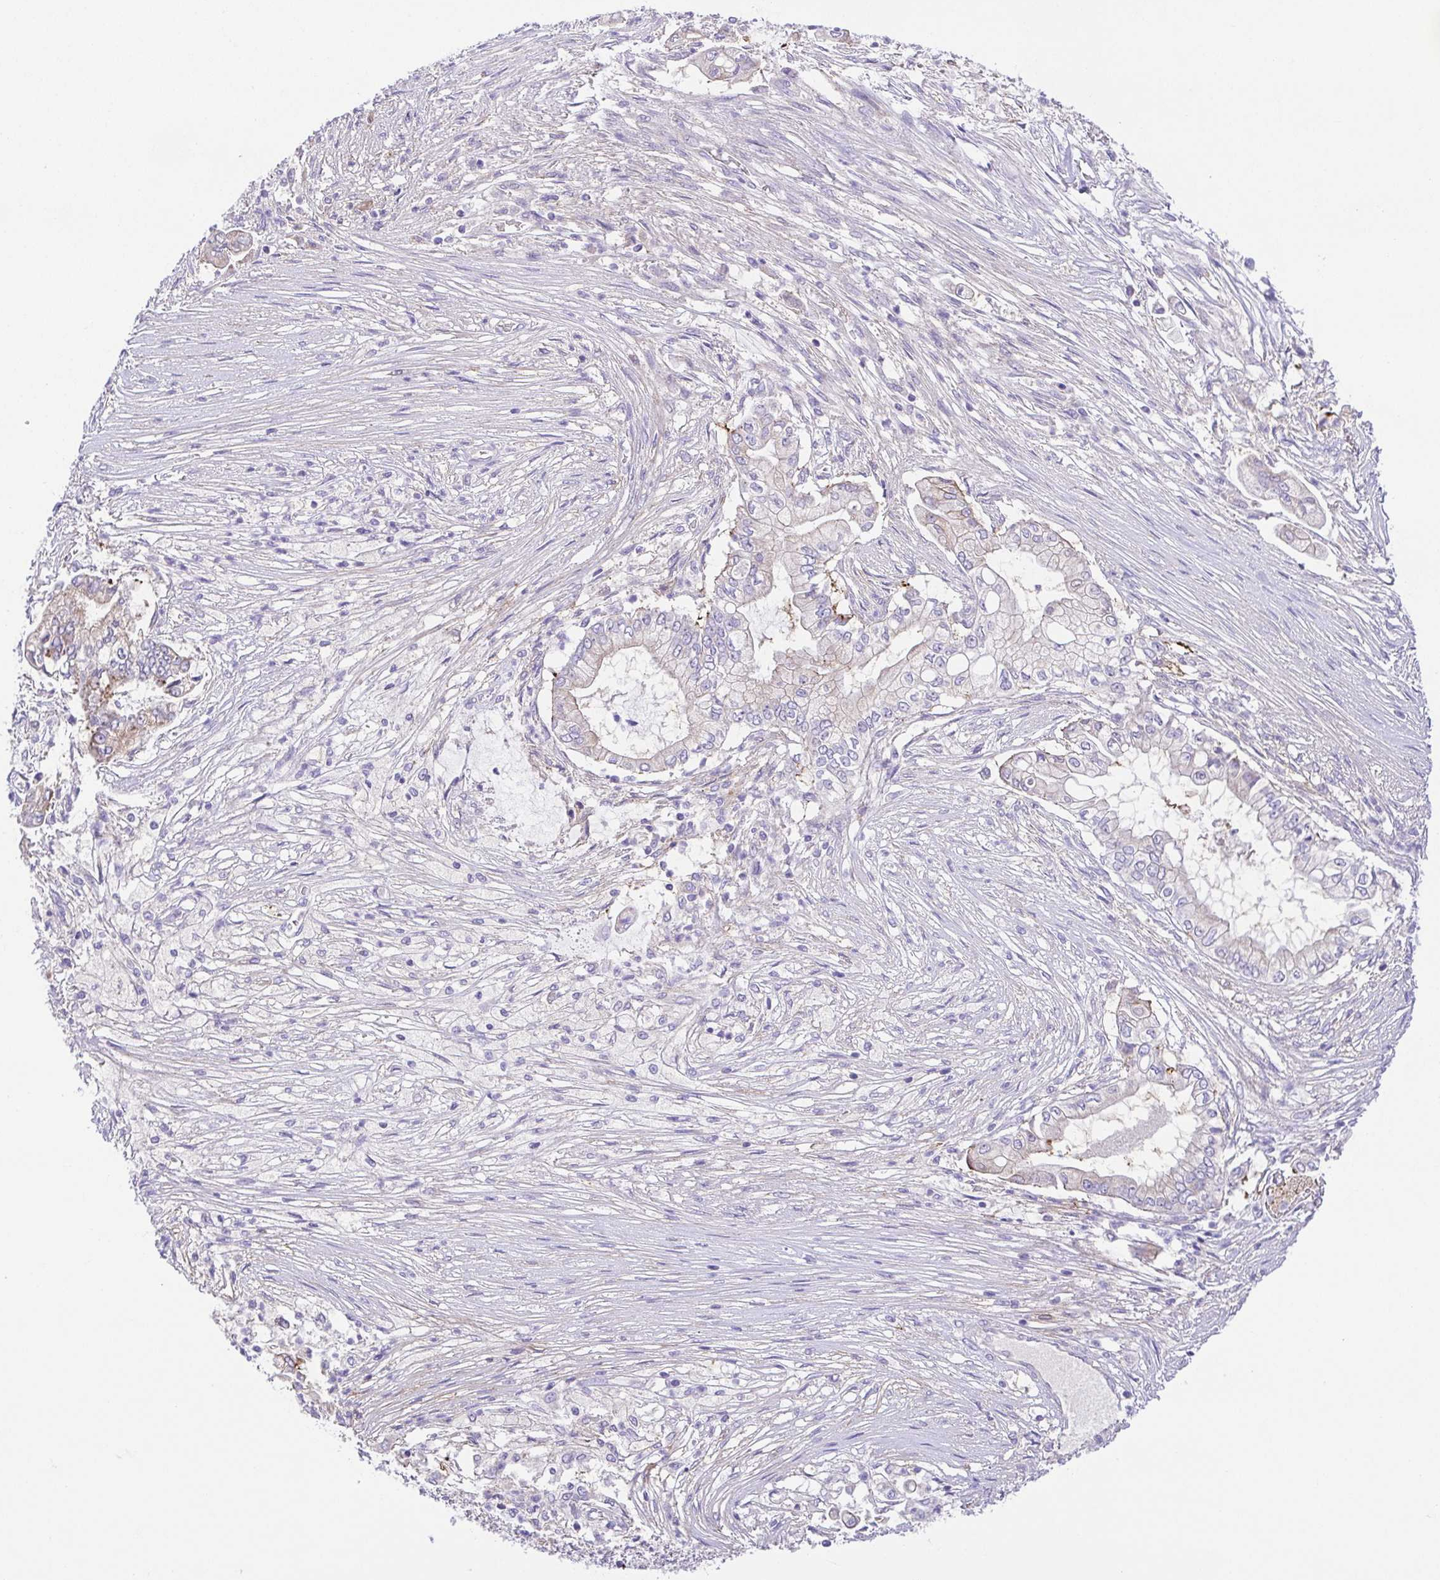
{"staining": {"intensity": "weak", "quantity": "25%-75%", "location": "cytoplasmic/membranous"}, "tissue": "pancreatic cancer", "cell_type": "Tumor cells", "image_type": "cancer", "snomed": [{"axis": "morphology", "description": "Adenocarcinoma, NOS"}, {"axis": "topography", "description": "Pancreas"}], "caption": "The histopathology image demonstrates immunohistochemical staining of pancreatic cancer (adenocarcinoma). There is weak cytoplasmic/membranous positivity is present in about 25%-75% of tumor cells. (brown staining indicates protein expression, while blue staining denotes nuclei).", "gene": "SLC13A1", "patient": {"sex": "female", "age": 69}}